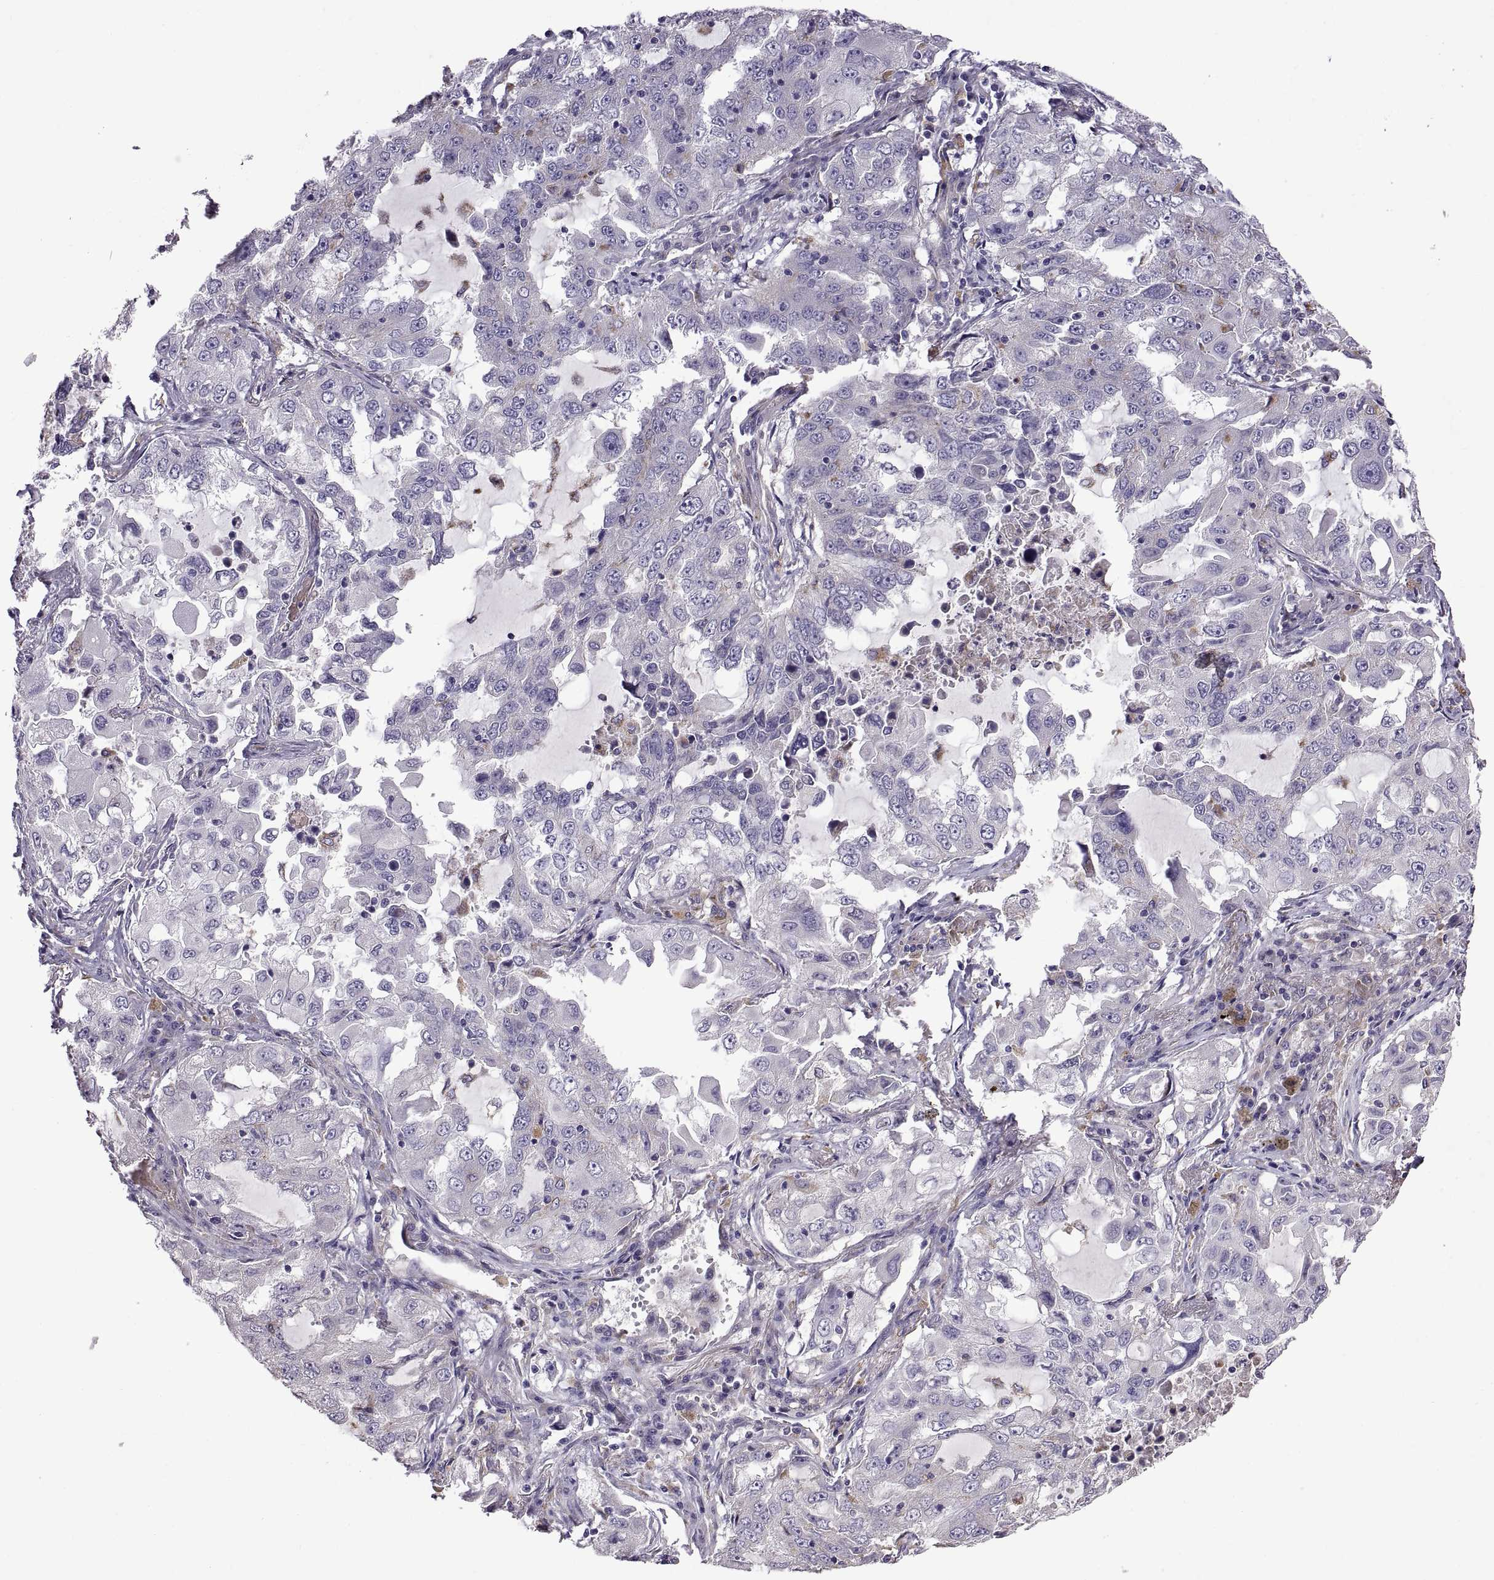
{"staining": {"intensity": "negative", "quantity": "none", "location": "none"}, "tissue": "lung cancer", "cell_type": "Tumor cells", "image_type": "cancer", "snomed": [{"axis": "morphology", "description": "Adenocarcinoma, NOS"}, {"axis": "topography", "description": "Lung"}], "caption": "This is a micrograph of IHC staining of adenocarcinoma (lung), which shows no positivity in tumor cells.", "gene": "ARSL", "patient": {"sex": "female", "age": 61}}